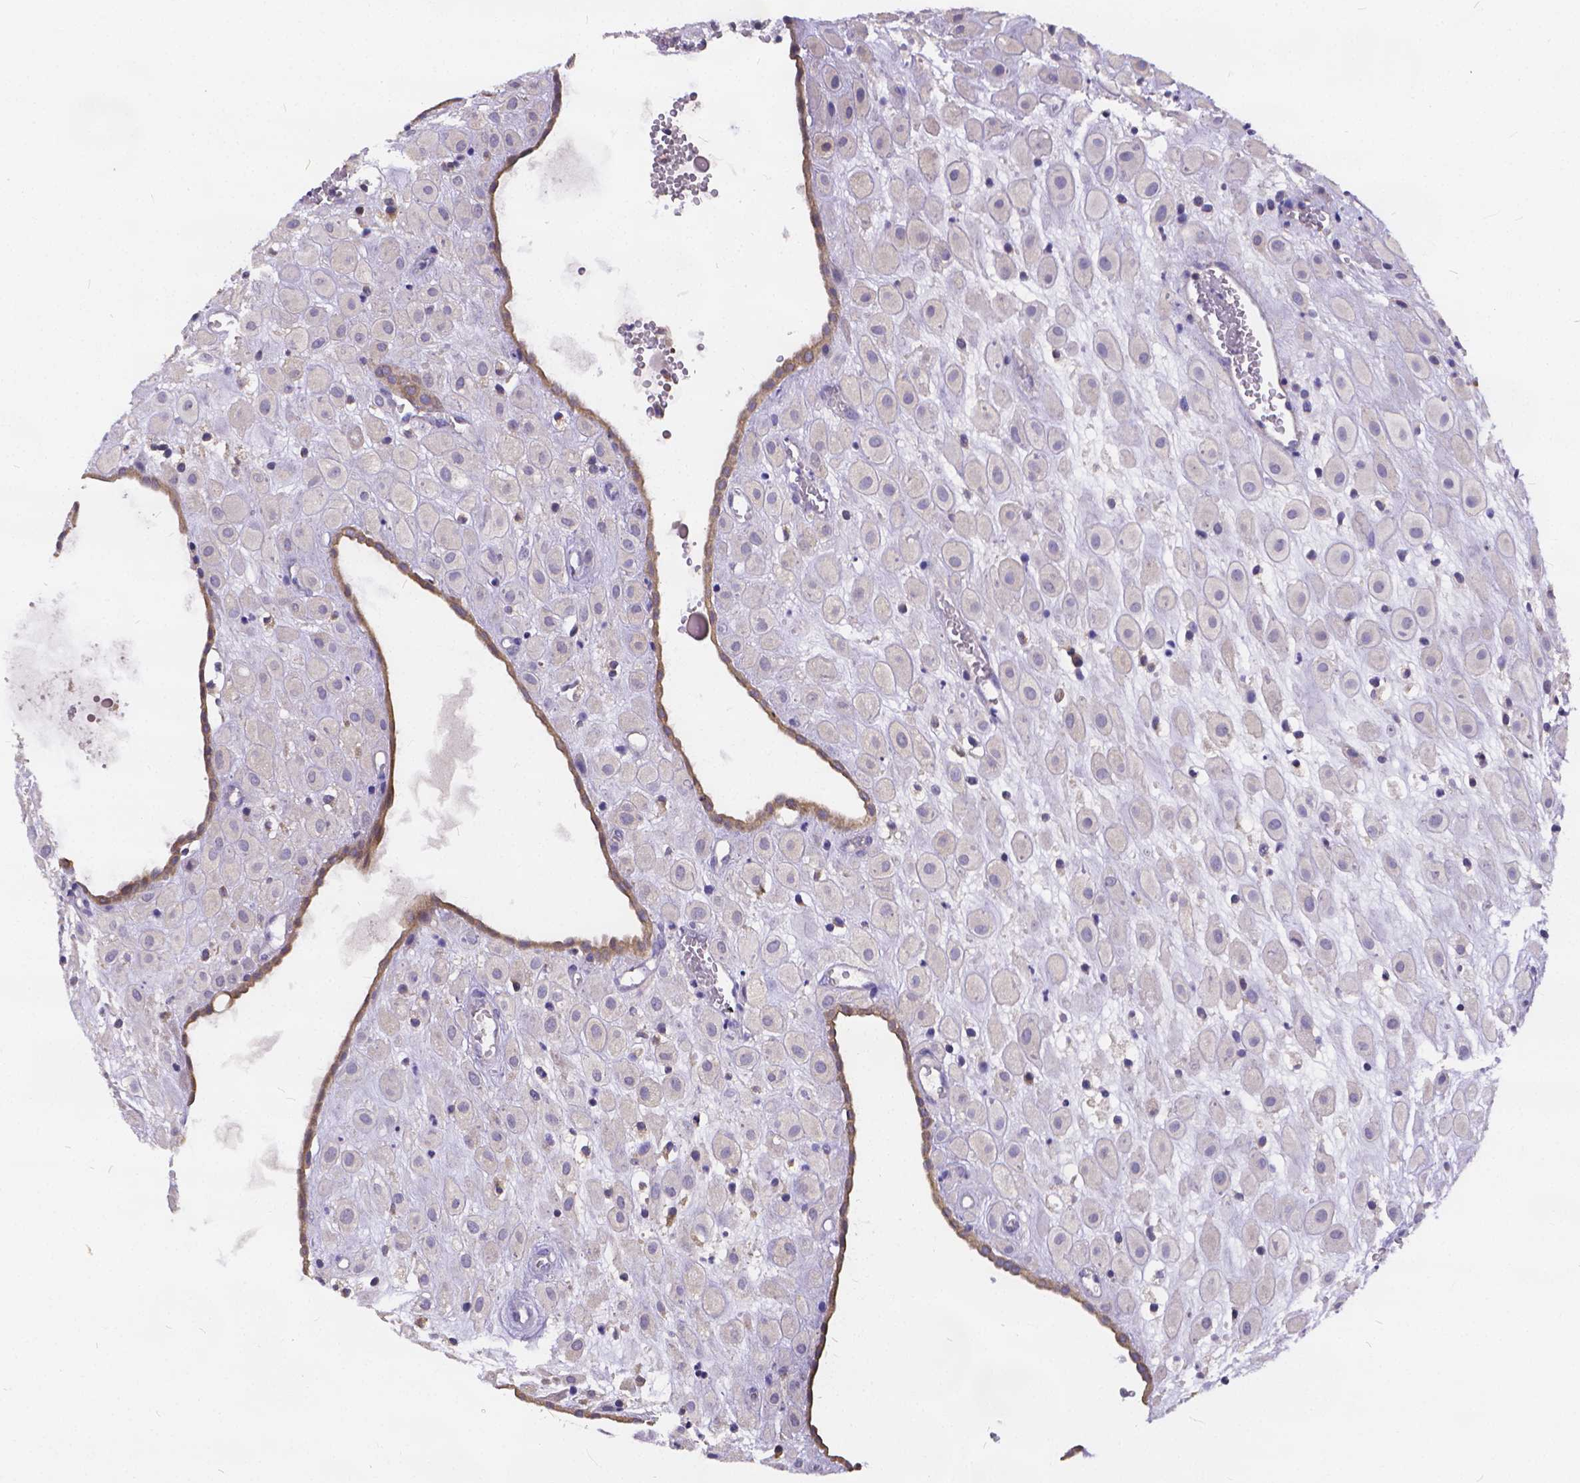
{"staining": {"intensity": "negative", "quantity": "none", "location": "none"}, "tissue": "placenta", "cell_type": "Decidual cells", "image_type": "normal", "snomed": [{"axis": "morphology", "description": "Normal tissue, NOS"}, {"axis": "topography", "description": "Placenta"}], "caption": "The micrograph displays no significant positivity in decidual cells of placenta. (DAB (3,3'-diaminobenzidine) immunohistochemistry with hematoxylin counter stain).", "gene": "GLRB", "patient": {"sex": "female", "age": 24}}